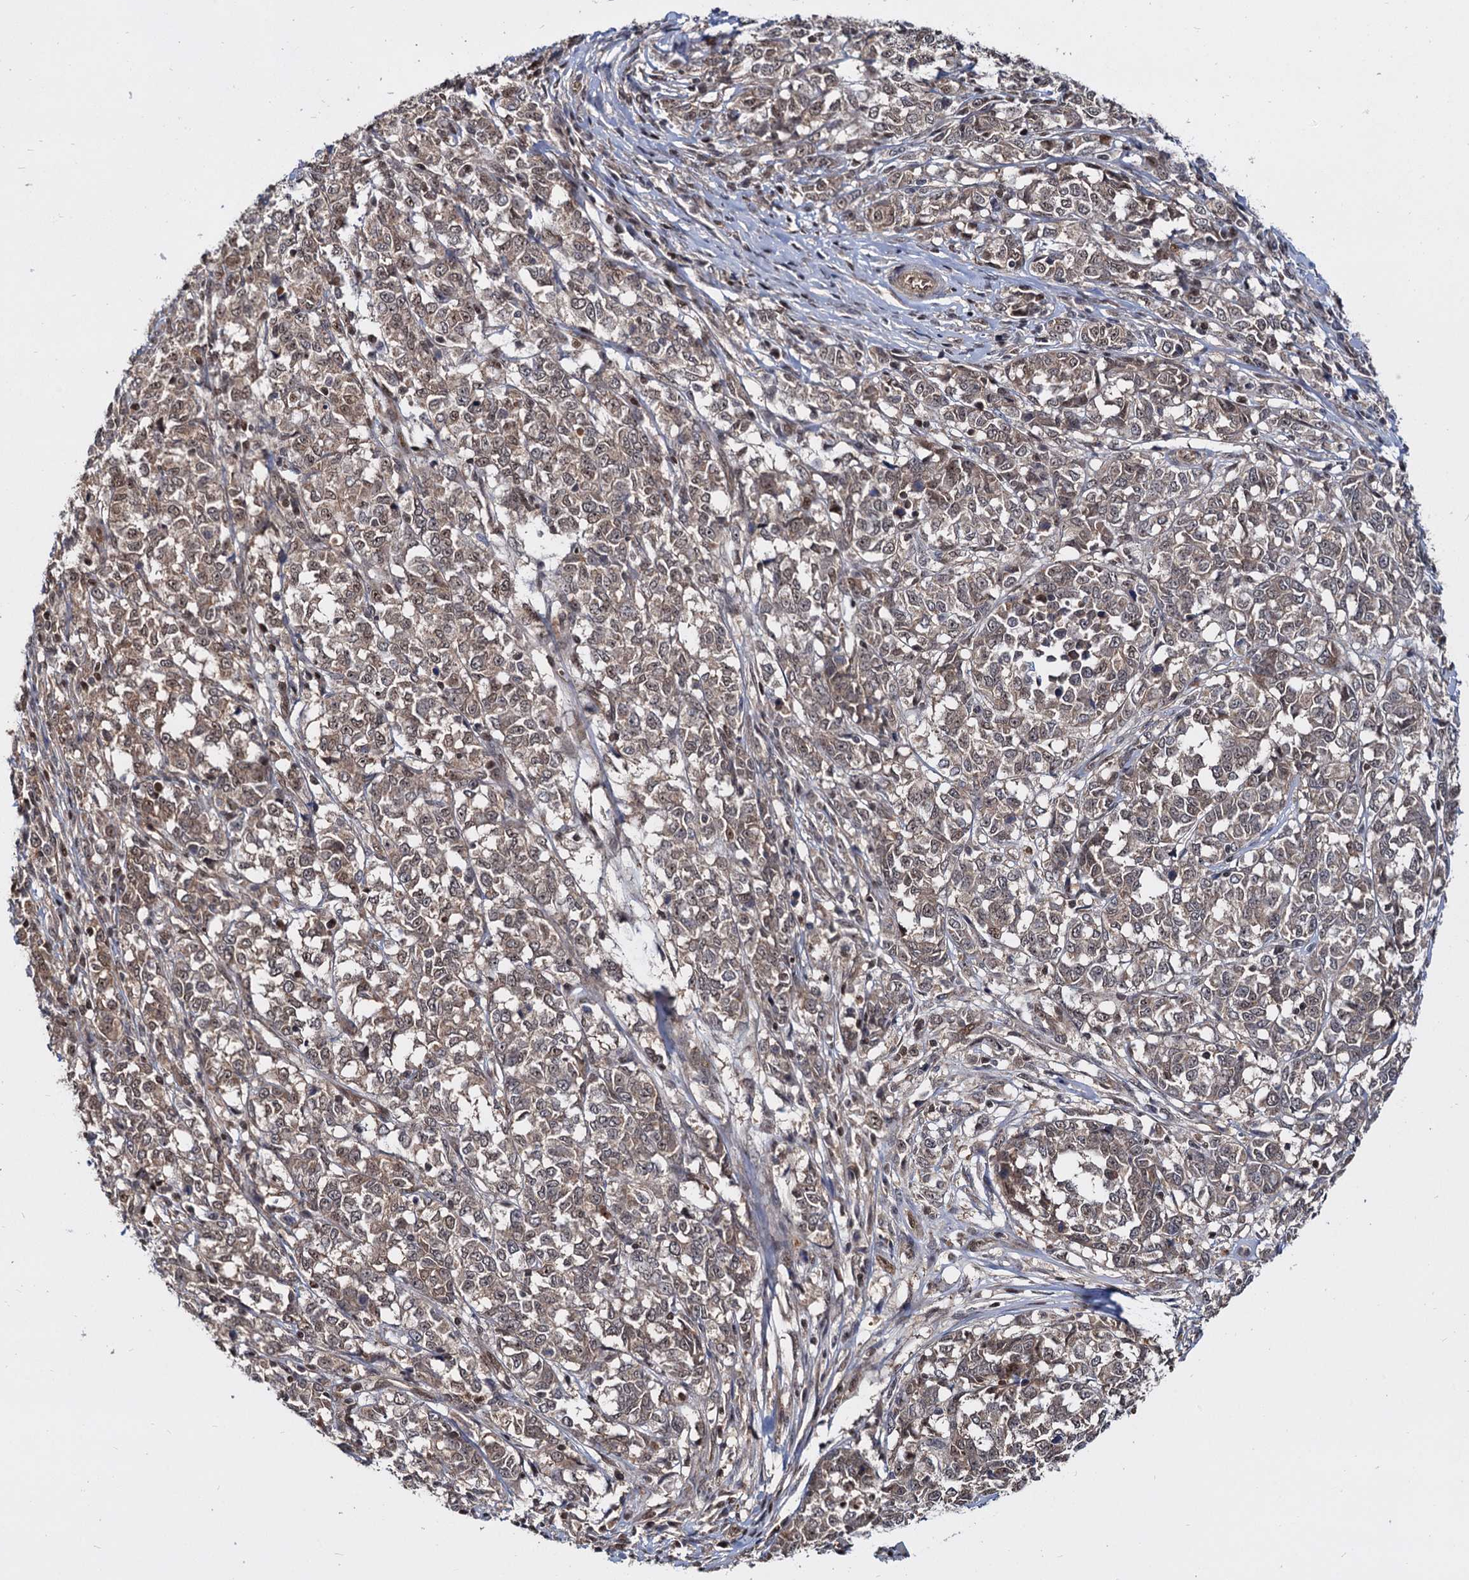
{"staining": {"intensity": "weak", "quantity": ">75%", "location": "nuclear"}, "tissue": "melanoma", "cell_type": "Tumor cells", "image_type": "cancer", "snomed": [{"axis": "morphology", "description": "Malignant melanoma, NOS"}, {"axis": "topography", "description": "Skin"}], "caption": "Tumor cells display low levels of weak nuclear staining in about >75% of cells in human malignant melanoma.", "gene": "UBLCP1", "patient": {"sex": "female", "age": 72}}